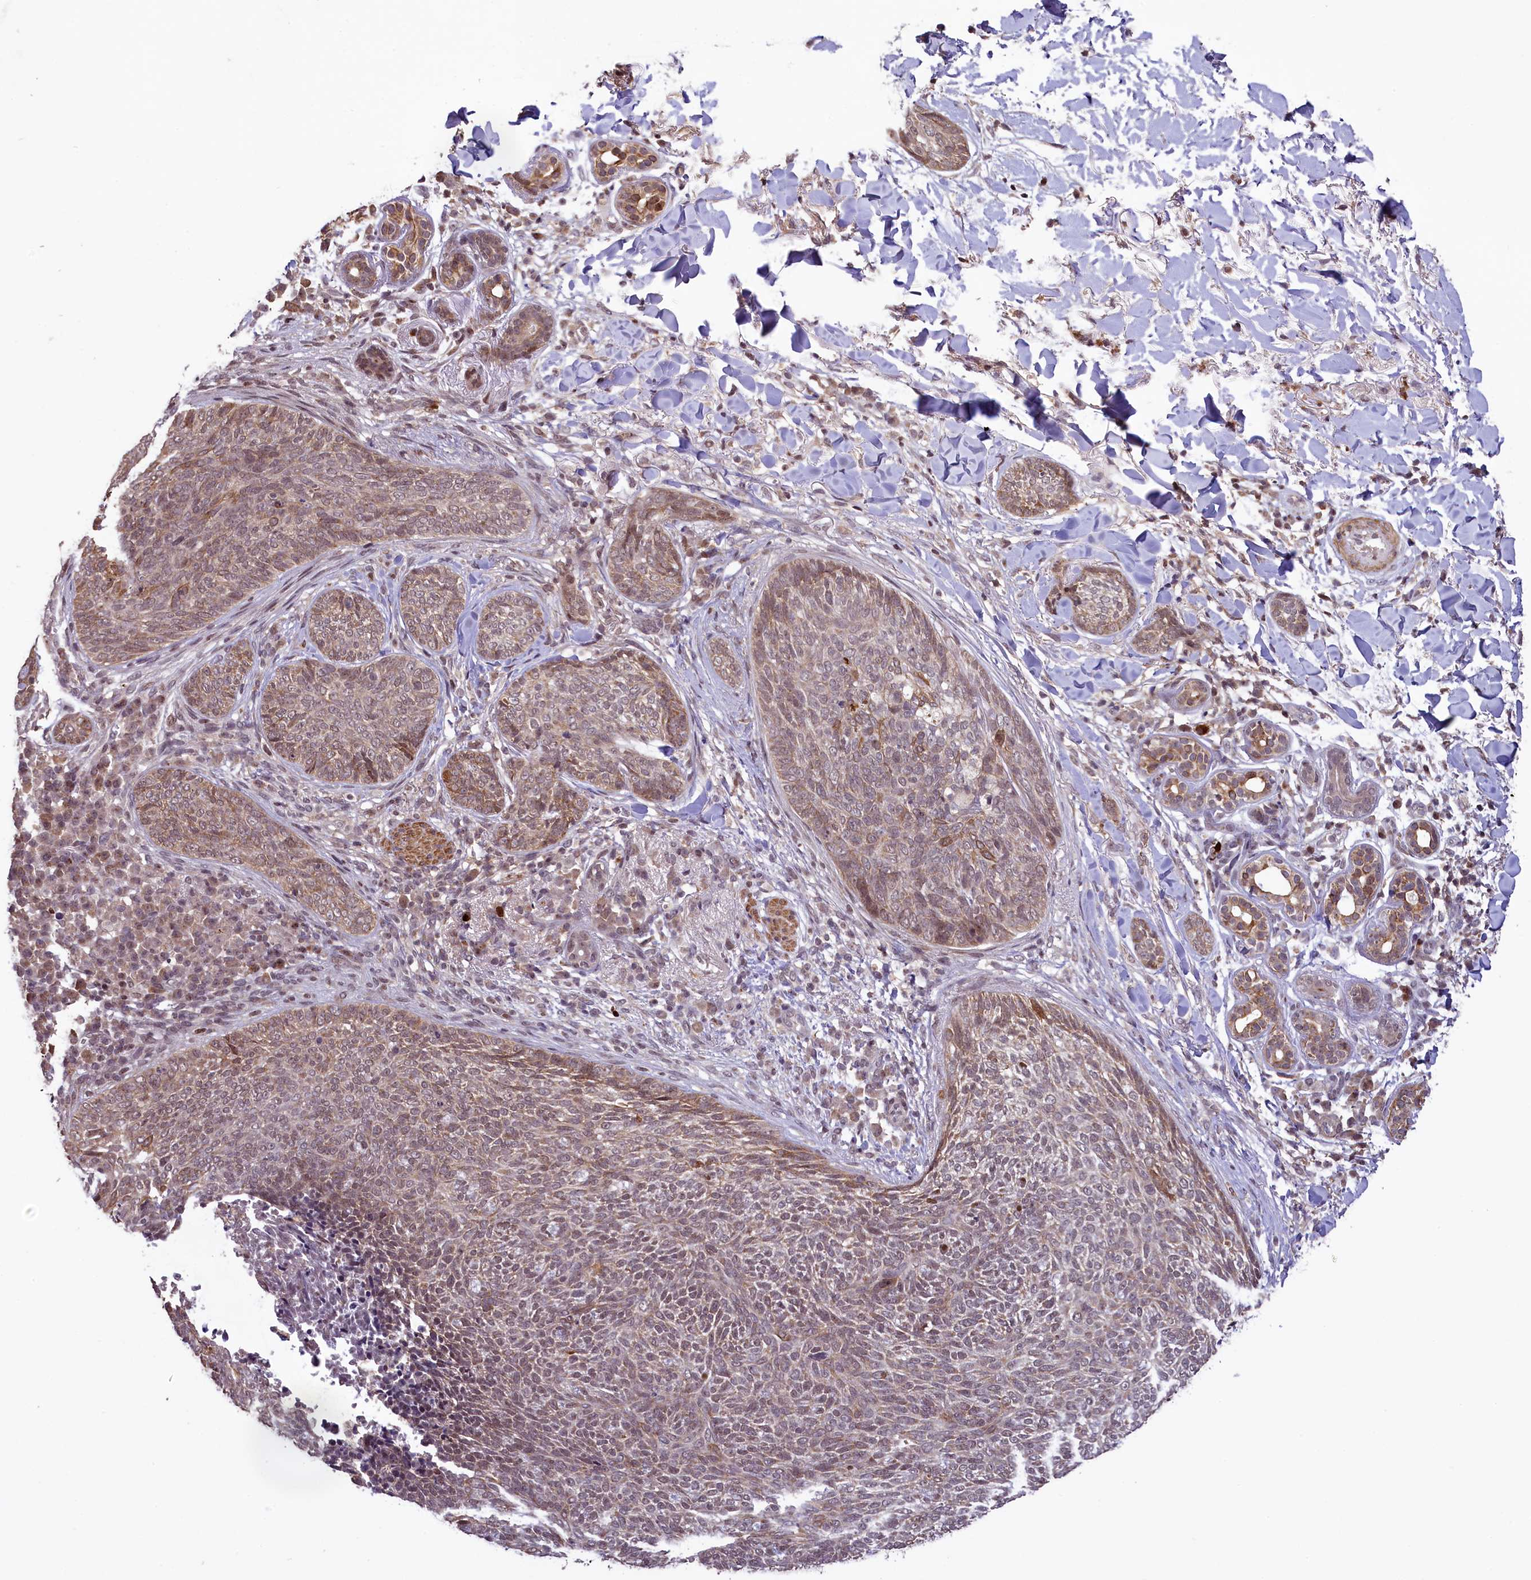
{"staining": {"intensity": "weak", "quantity": ">75%", "location": "cytoplasmic/membranous,nuclear"}, "tissue": "skin cancer", "cell_type": "Tumor cells", "image_type": "cancer", "snomed": [{"axis": "morphology", "description": "Basal cell carcinoma"}, {"axis": "topography", "description": "Skin"}], "caption": "Approximately >75% of tumor cells in basal cell carcinoma (skin) exhibit weak cytoplasmic/membranous and nuclear protein staining as visualized by brown immunohistochemical staining.", "gene": "RBBP8", "patient": {"sex": "male", "age": 85}}